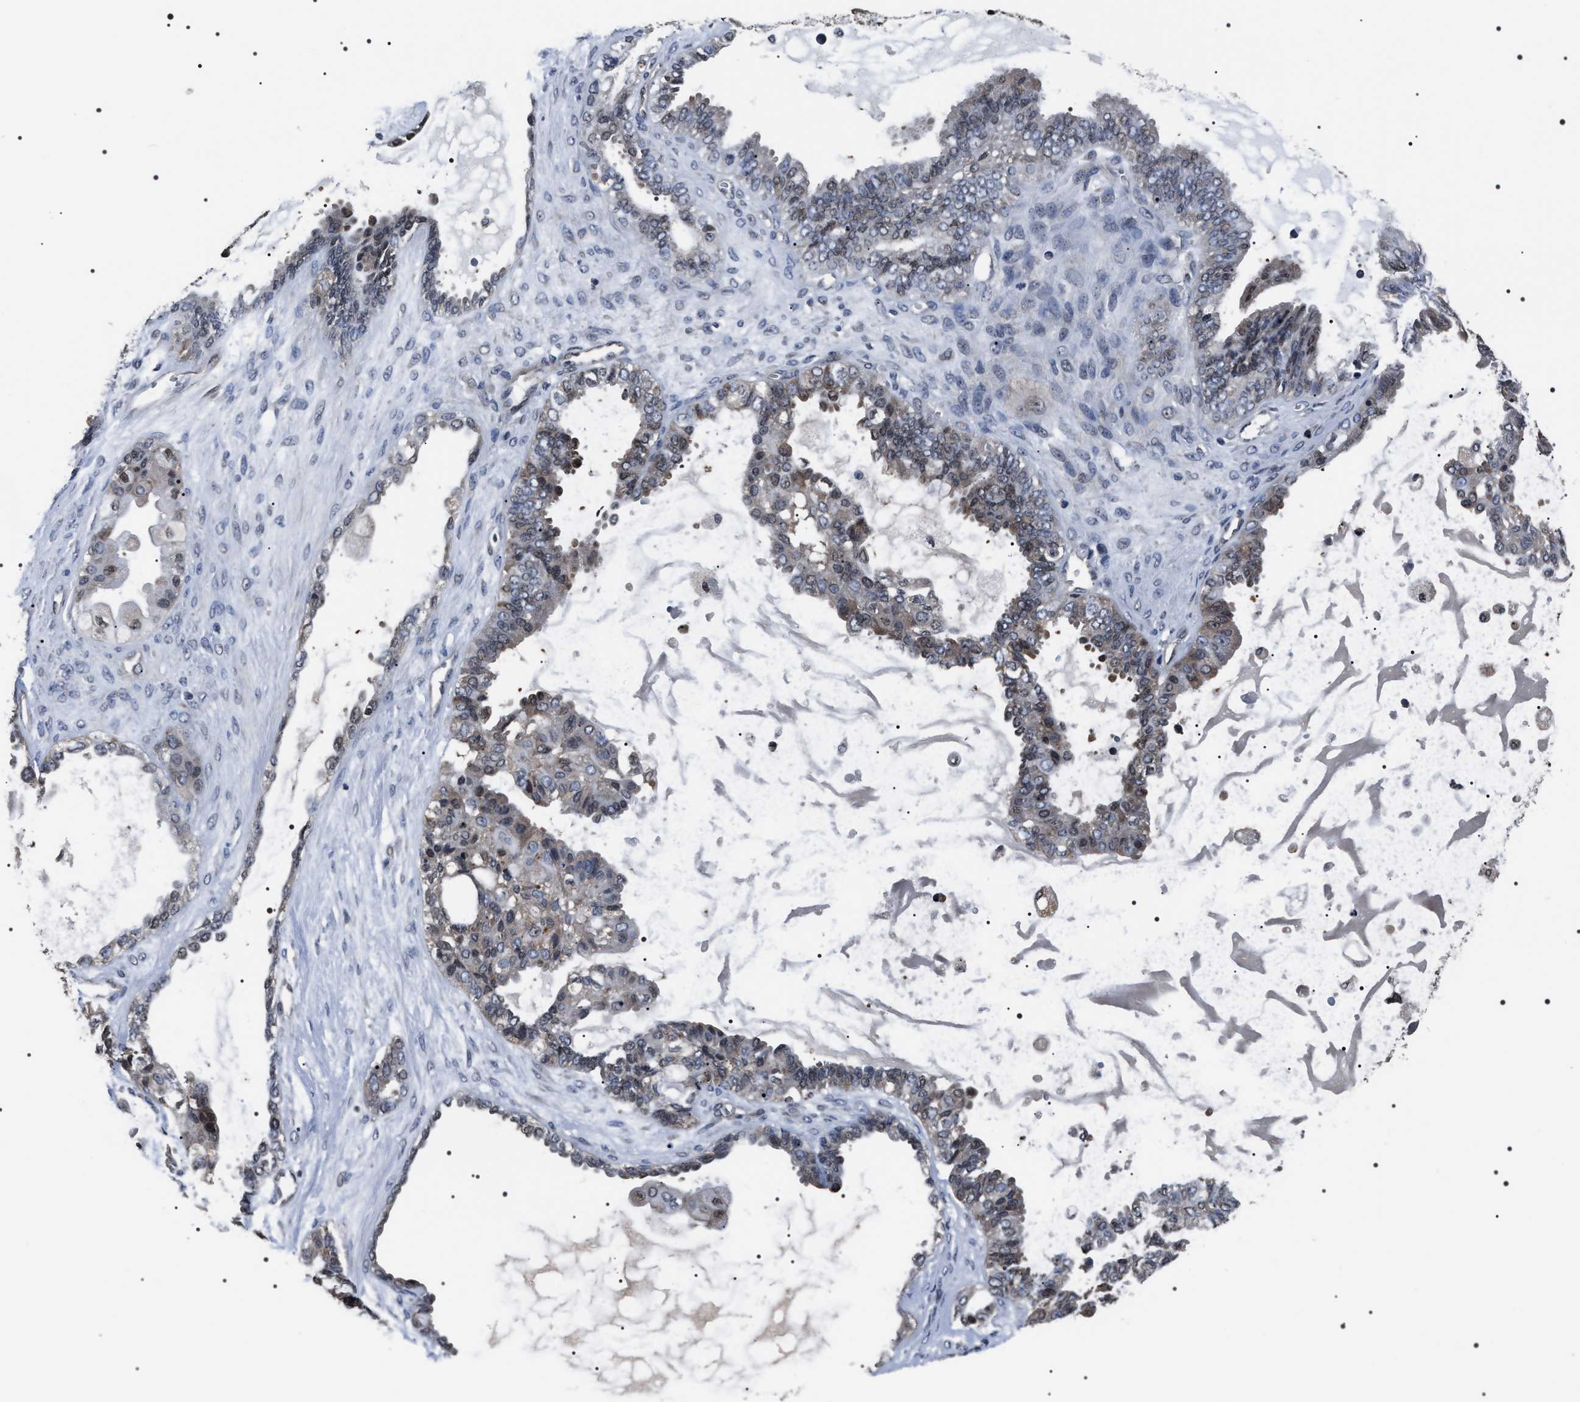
{"staining": {"intensity": "weak", "quantity": "<25%", "location": "cytoplasmic/membranous,nuclear"}, "tissue": "ovarian cancer", "cell_type": "Tumor cells", "image_type": "cancer", "snomed": [{"axis": "morphology", "description": "Carcinoma, NOS"}, {"axis": "morphology", "description": "Carcinoma, endometroid"}, {"axis": "topography", "description": "Ovary"}], "caption": "This is an immunohistochemistry micrograph of human ovarian cancer. There is no positivity in tumor cells.", "gene": "SIPA1", "patient": {"sex": "female", "age": 50}}